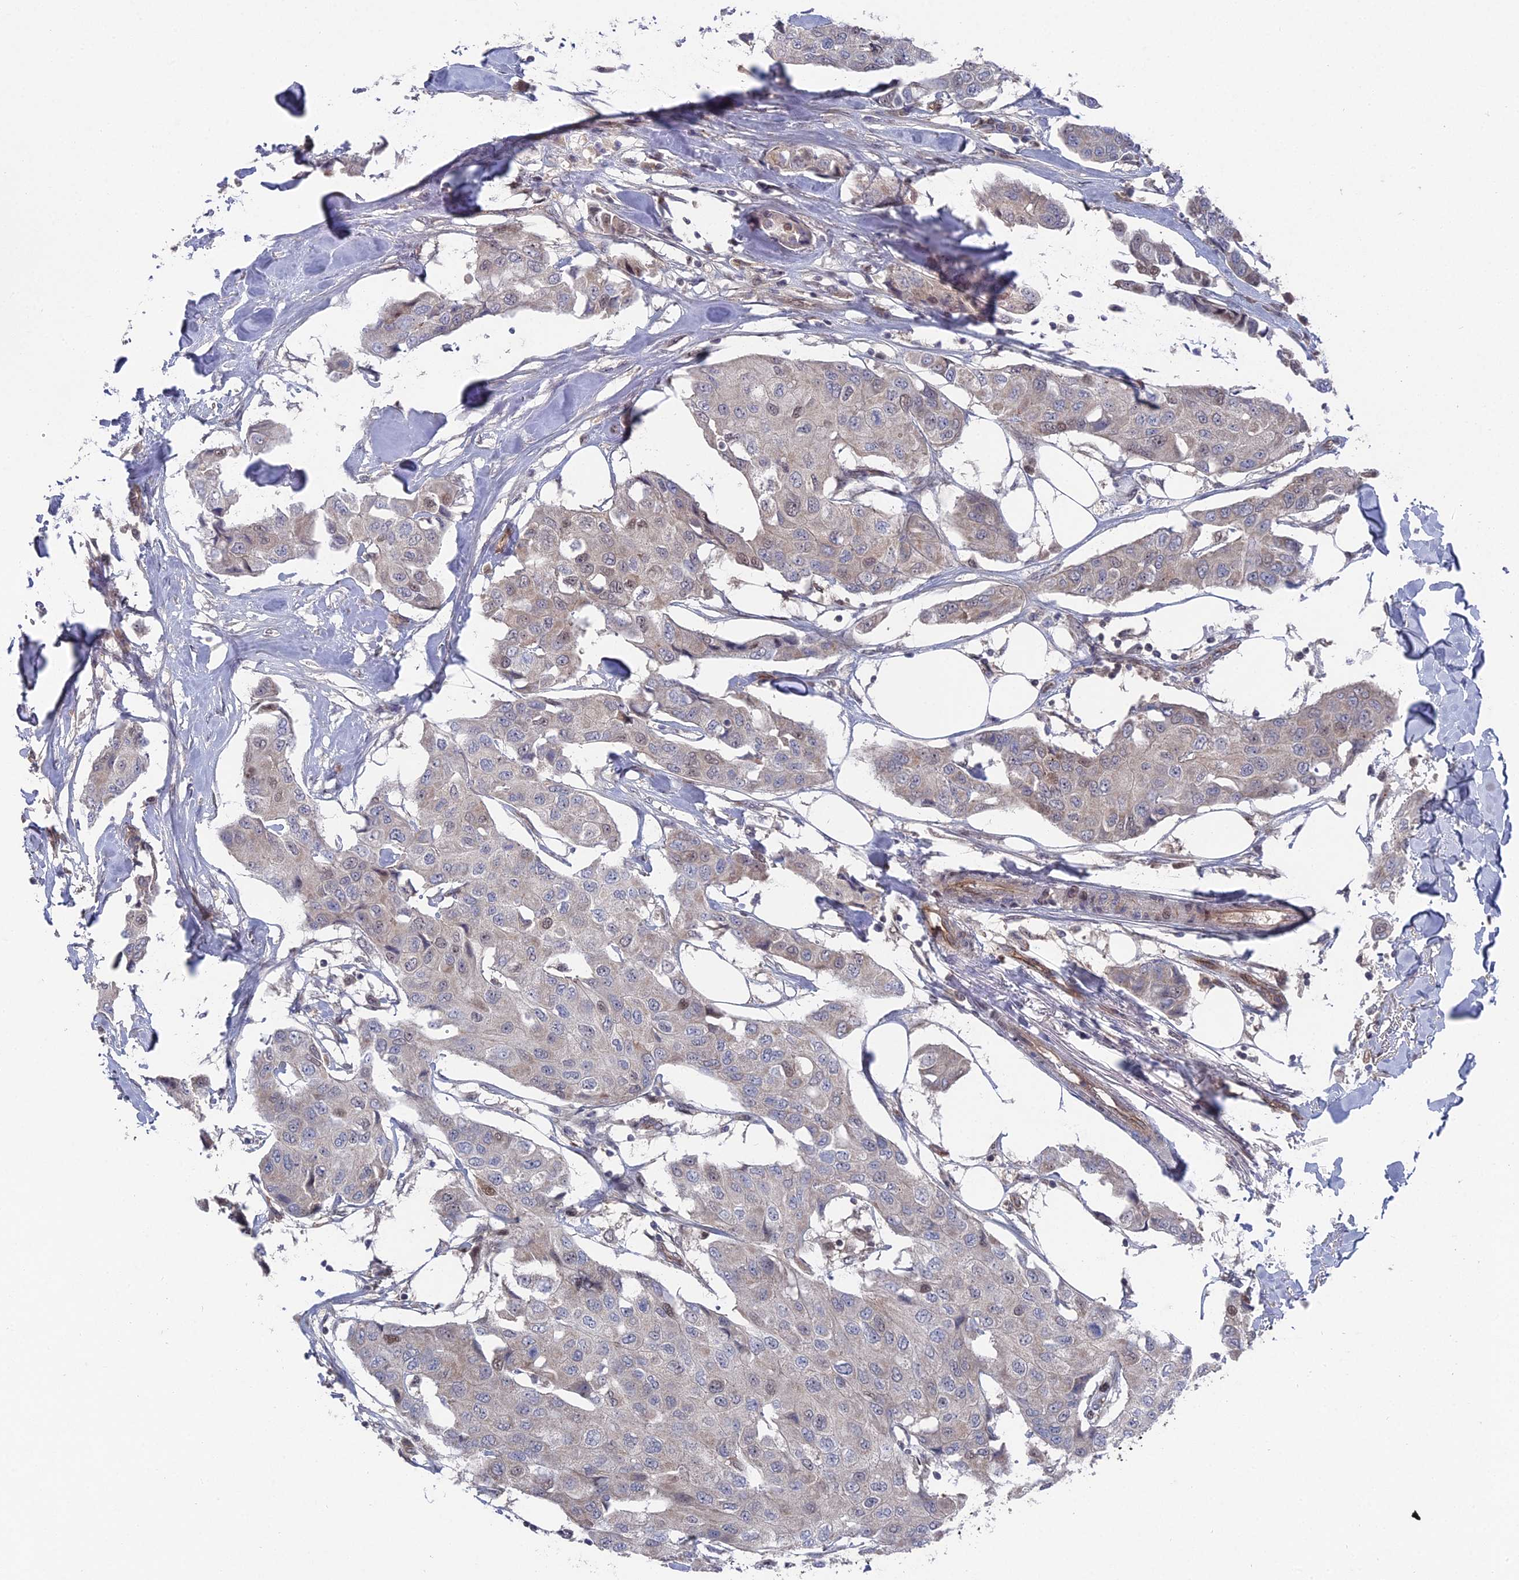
{"staining": {"intensity": "moderate", "quantity": "<25%", "location": "nuclear"}, "tissue": "breast cancer", "cell_type": "Tumor cells", "image_type": "cancer", "snomed": [{"axis": "morphology", "description": "Duct carcinoma"}, {"axis": "topography", "description": "Breast"}], "caption": "Protein staining of breast infiltrating ductal carcinoma tissue shows moderate nuclear staining in about <25% of tumor cells.", "gene": "UNC5D", "patient": {"sex": "female", "age": 80}}